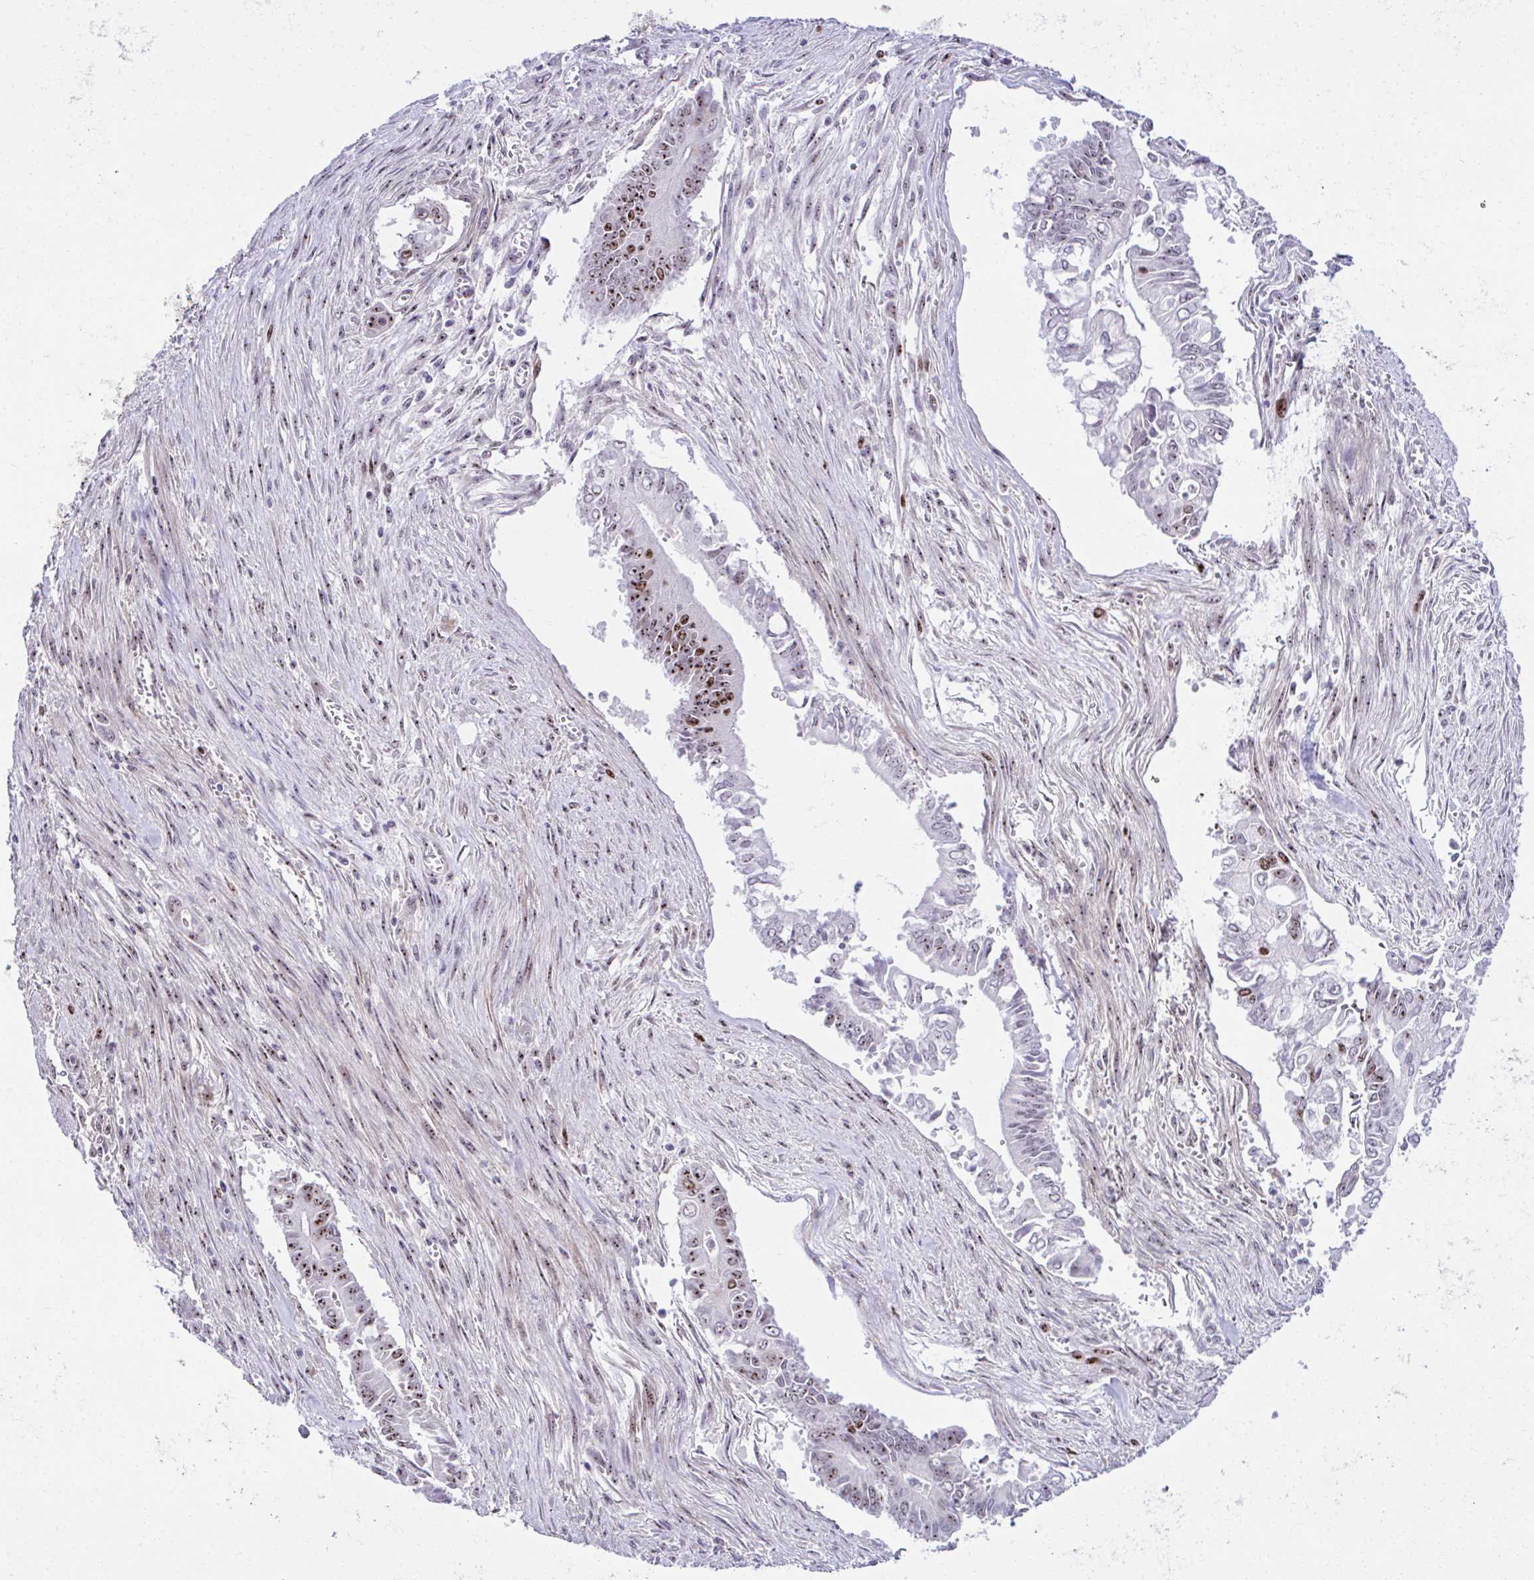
{"staining": {"intensity": "strong", "quantity": "25%-75%", "location": "nuclear"}, "tissue": "pancreatic cancer", "cell_type": "Tumor cells", "image_type": "cancer", "snomed": [{"axis": "morphology", "description": "Adenocarcinoma, NOS"}, {"axis": "topography", "description": "Pancreas"}], "caption": "Pancreatic adenocarcinoma stained for a protein shows strong nuclear positivity in tumor cells.", "gene": "CEP72", "patient": {"sex": "male", "age": 68}}